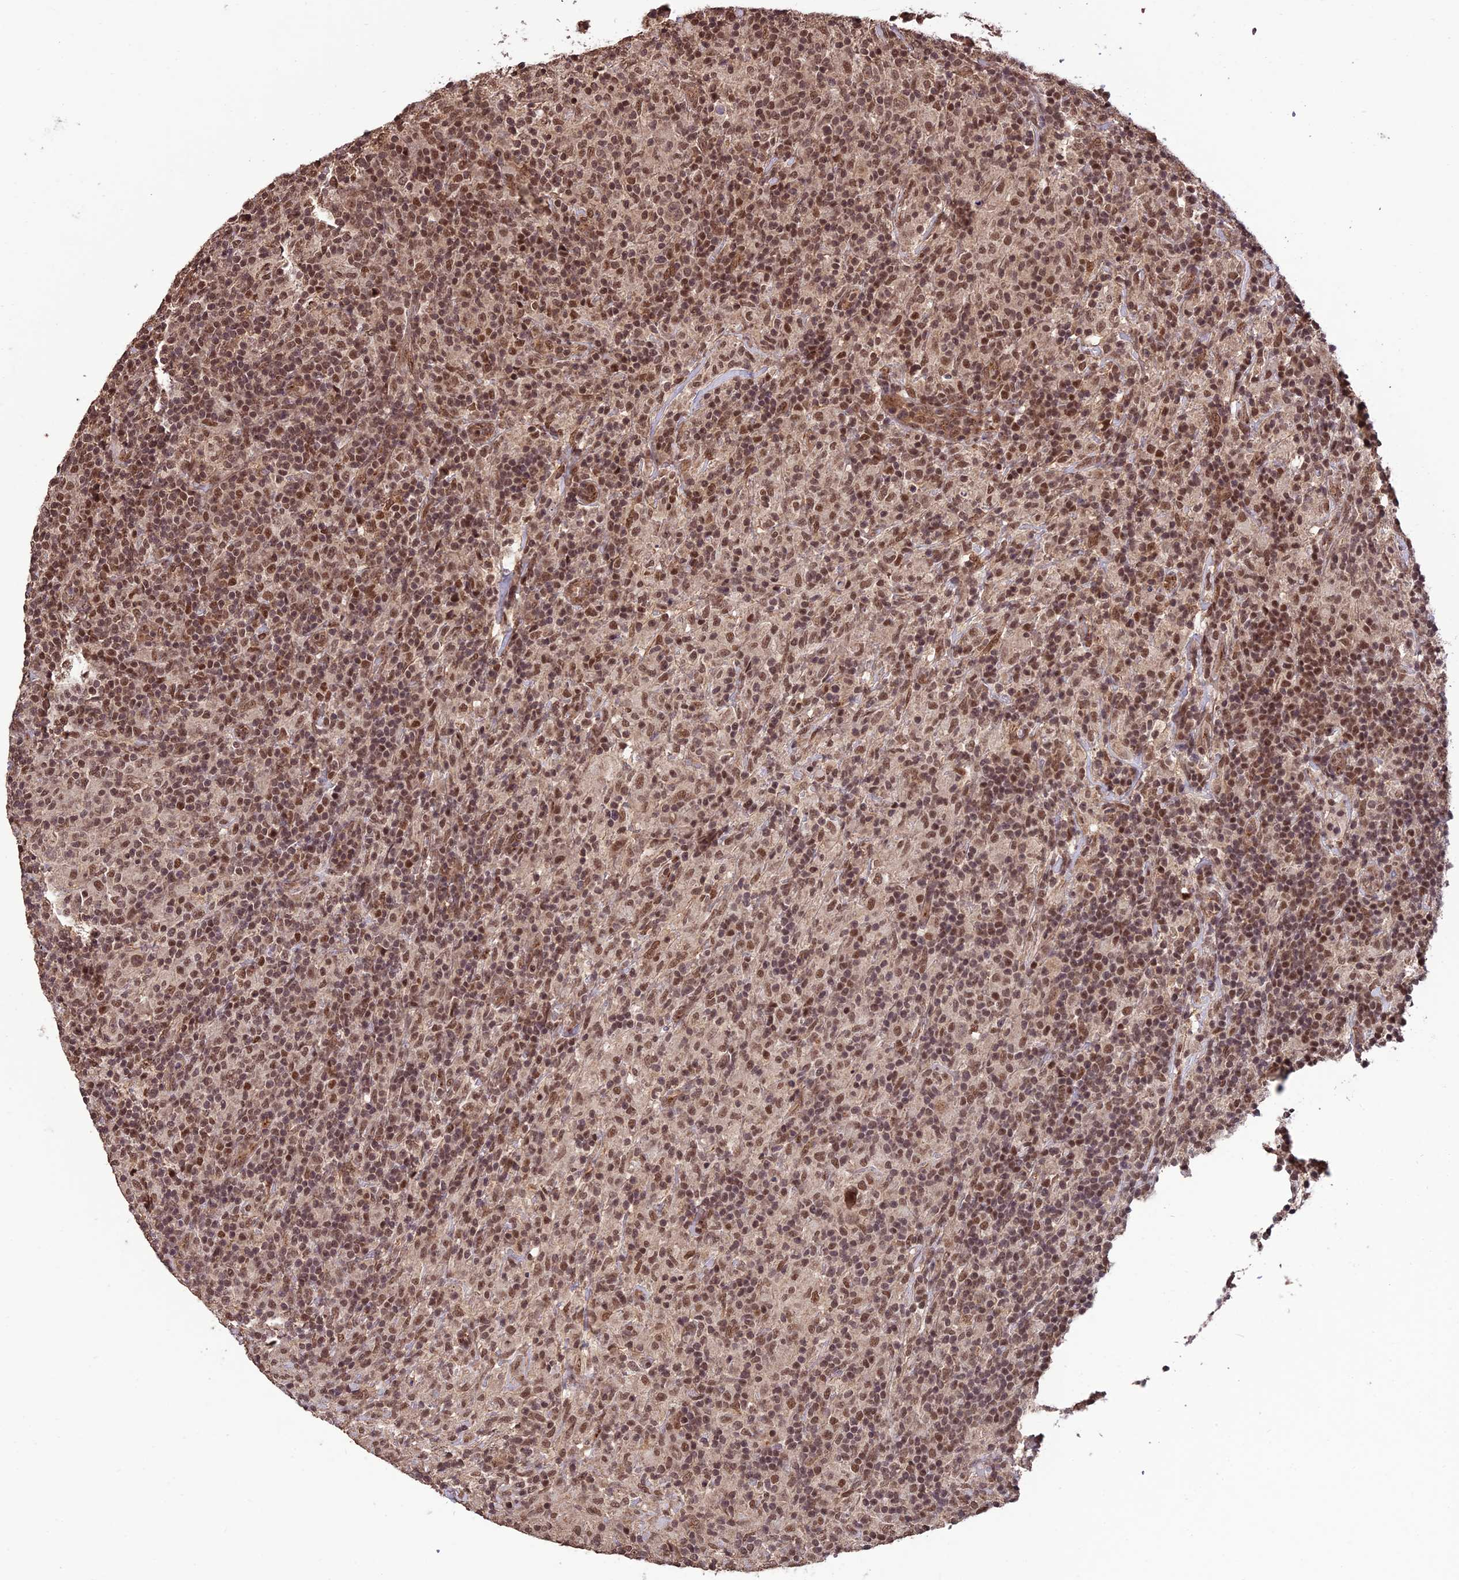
{"staining": {"intensity": "moderate", "quantity": ">75%", "location": "nuclear"}, "tissue": "lymphoma", "cell_type": "Tumor cells", "image_type": "cancer", "snomed": [{"axis": "morphology", "description": "Hodgkin's disease, NOS"}, {"axis": "topography", "description": "Lymph node"}], "caption": "There is medium levels of moderate nuclear expression in tumor cells of lymphoma, as demonstrated by immunohistochemical staining (brown color).", "gene": "CABIN1", "patient": {"sex": "male", "age": 70}}